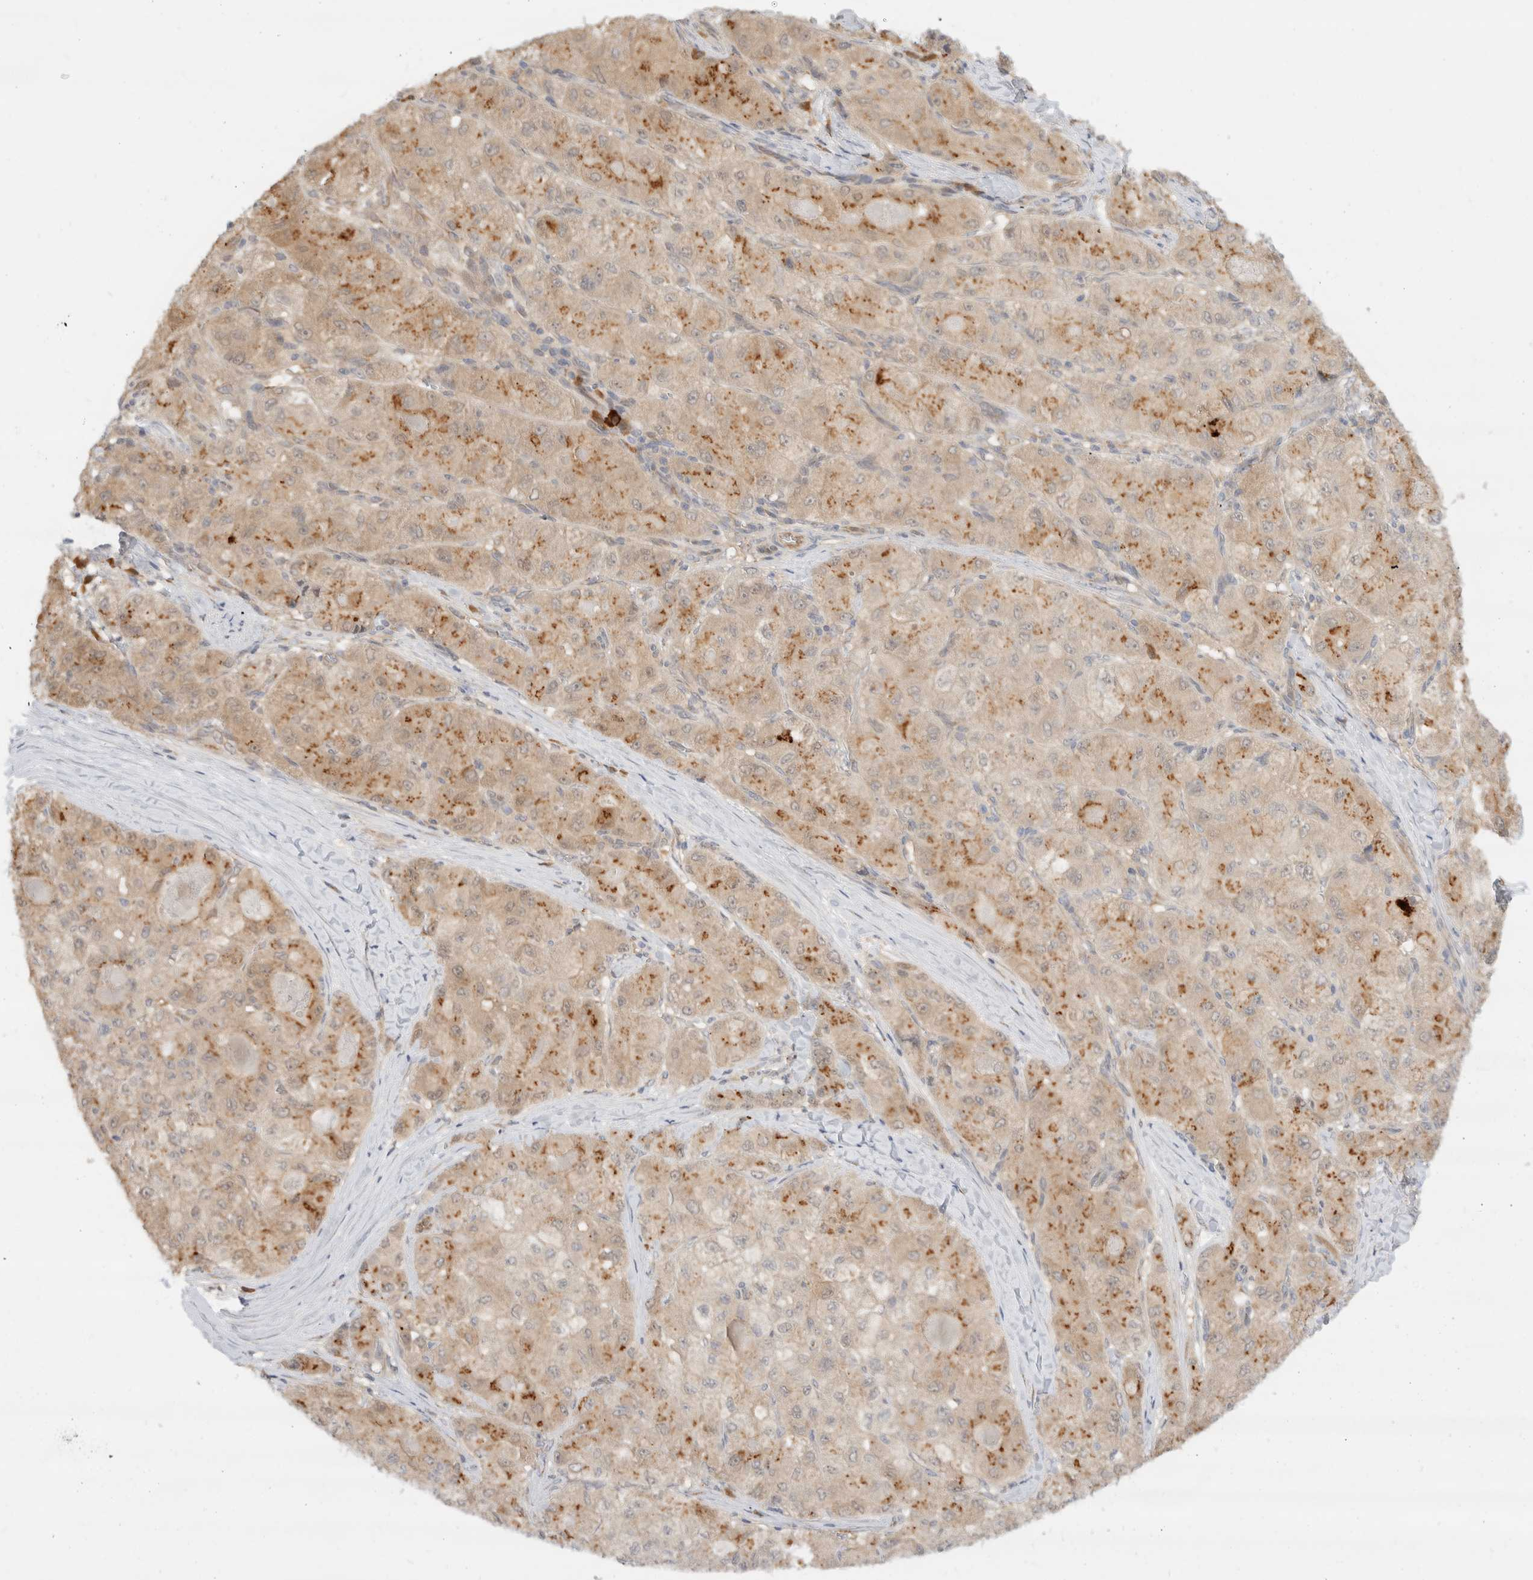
{"staining": {"intensity": "moderate", "quantity": "25%-75%", "location": "cytoplasmic/membranous"}, "tissue": "liver cancer", "cell_type": "Tumor cells", "image_type": "cancer", "snomed": [{"axis": "morphology", "description": "Carcinoma, Hepatocellular, NOS"}, {"axis": "topography", "description": "Liver"}], "caption": "Human liver cancer stained with a protein marker reveals moderate staining in tumor cells.", "gene": "EFCAB13", "patient": {"sex": "male", "age": 80}}